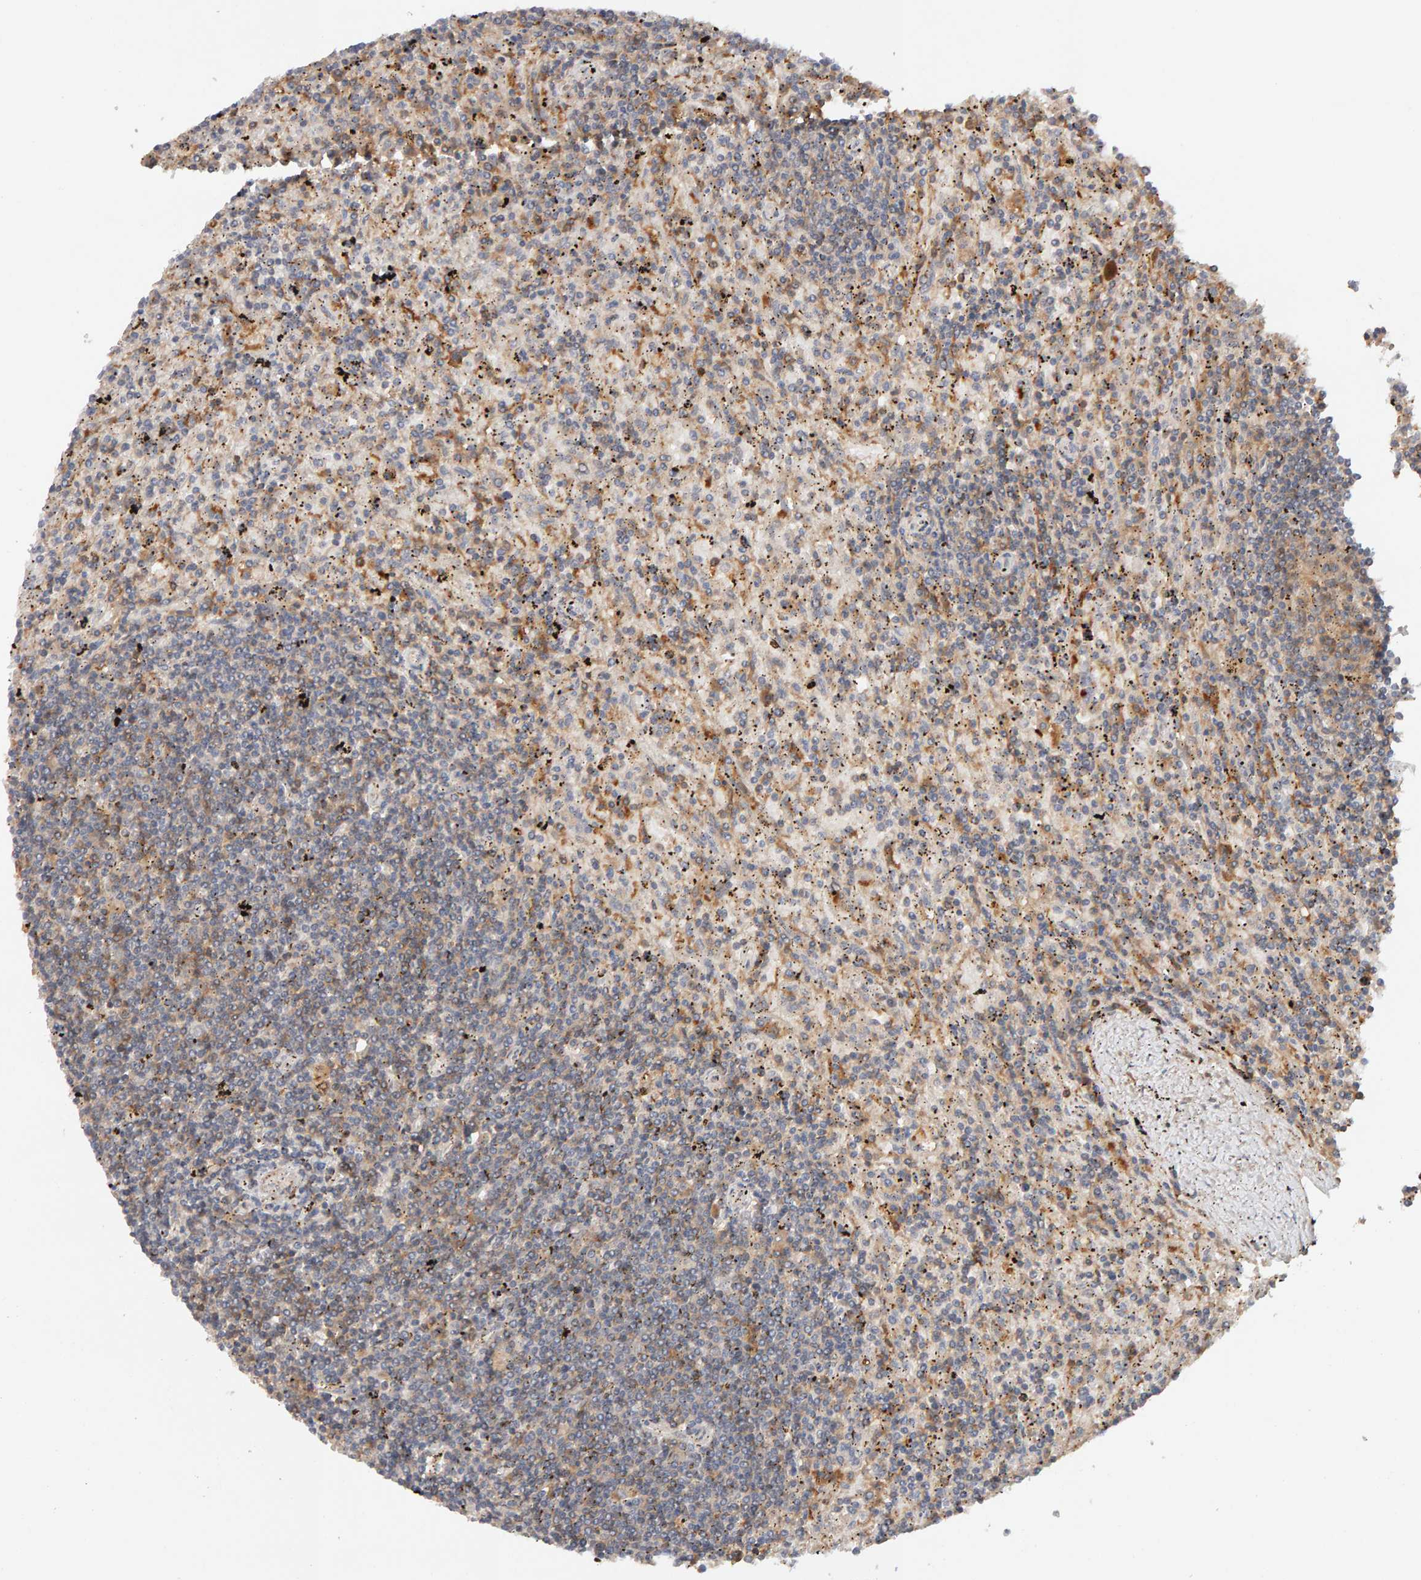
{"staining": {"intensity": "negative", "quantity": "none", "location": "none"}, "tissue": "lymphoma", "cell_type": "Tumor cells", "image_type": "cancer", "snomed": [{"axis": "morphology", "description": "Malignant lymphoma, non-Hodgkin's type, Low grade"}, {"axis": "topography", "description": "Spleen"}], "caption": "Image shows no significant protein expression in tumor cells of lymphoma.", "gene": "NUDCD1", "patient": {"sex": "male", "age": 76}}